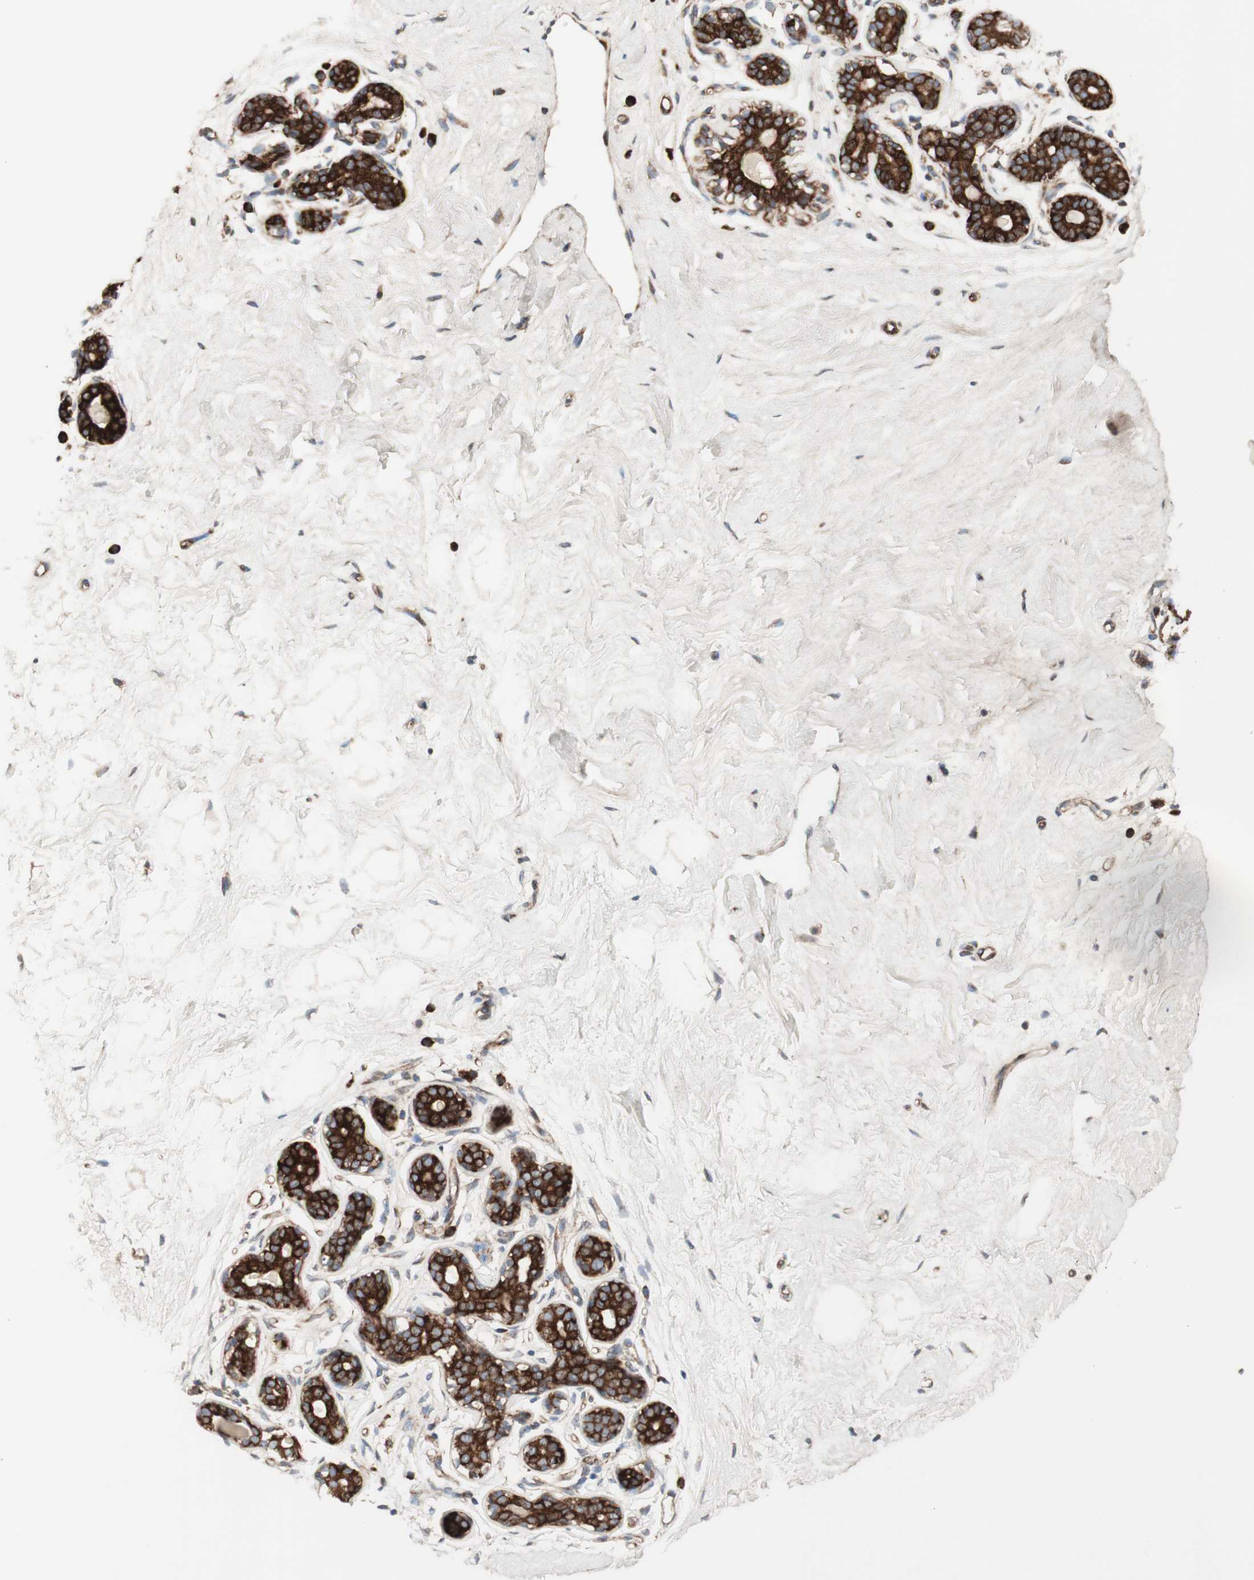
{"staining": {"intensity": "weak", "quantity": "25%-75%", "location": "cytoplasmic/membranous"}, "tissue": "breast", "cell_type": "Adipocytes", "image_type": "normal", "snomed": [{"axis": "morphology", "description": "Normal tissue, NOS"}, {"axis": "topography", "description": "Breast"}], "caption": "Adipocytes show weak cytoplasmic/membranous positivity in approximately 25%-75% of cells in normal breast.", "gene": "CCN4", "patient": {"sex": "female", "age": 23}}